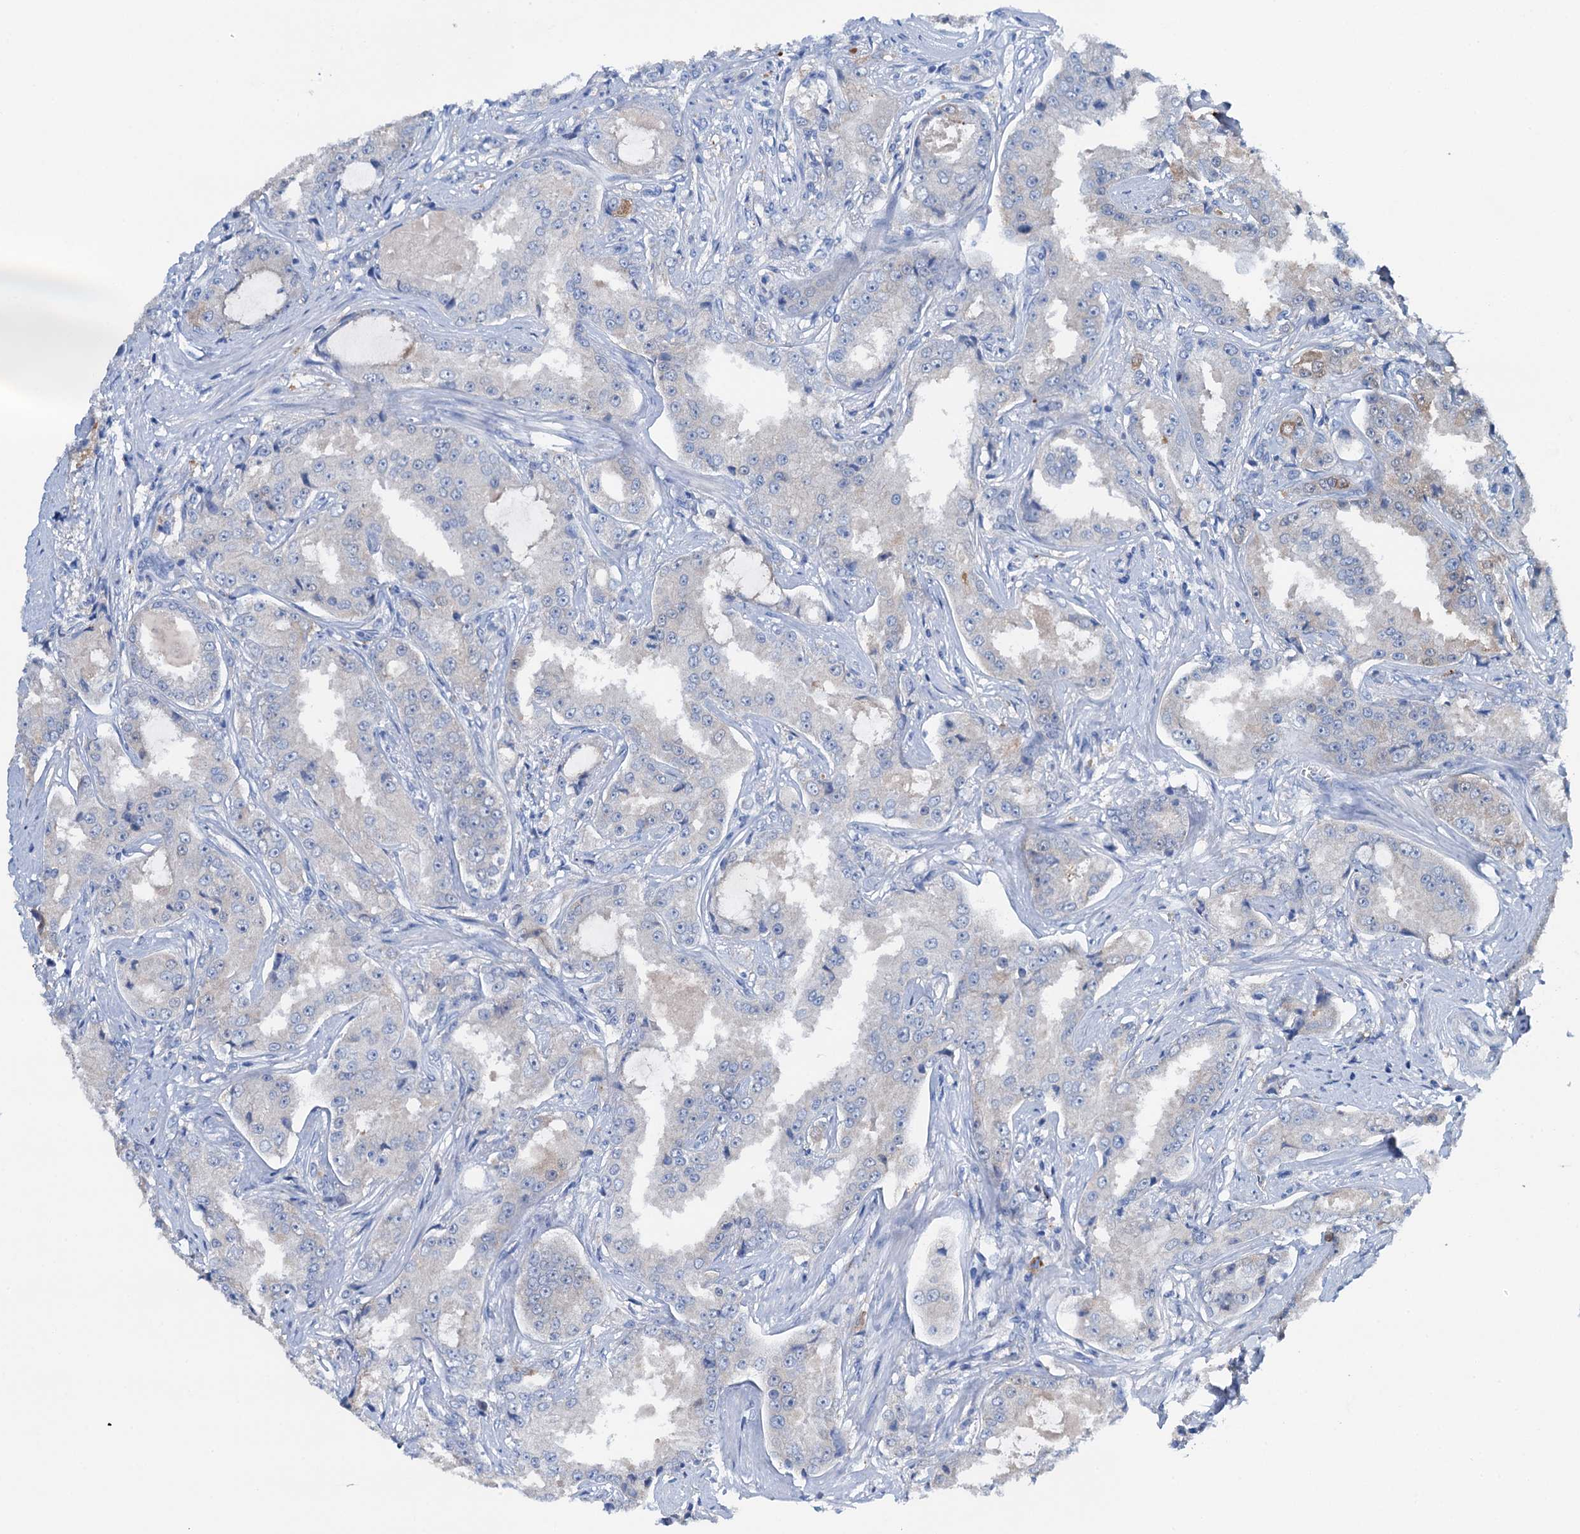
{"staining": {"intensity": "negative", "quantity": "none", "location": "none"}, "tissue": "prostate cancer", "cell_type": "Tumor cells", "image_type": "cancer", "snomed": [{"axis": "morphology", "description": "Adenocarcinoma, High grade"}, {"axis": "topography", "description": "Prostate"}], "caption": "This is an immunohistochemistry (IHC) histopathology image of human prostate cancer. There is no positivity in tumor cells.", "gene": "C1QTNF4", "patient": {"sex": "male", "age": 73}}